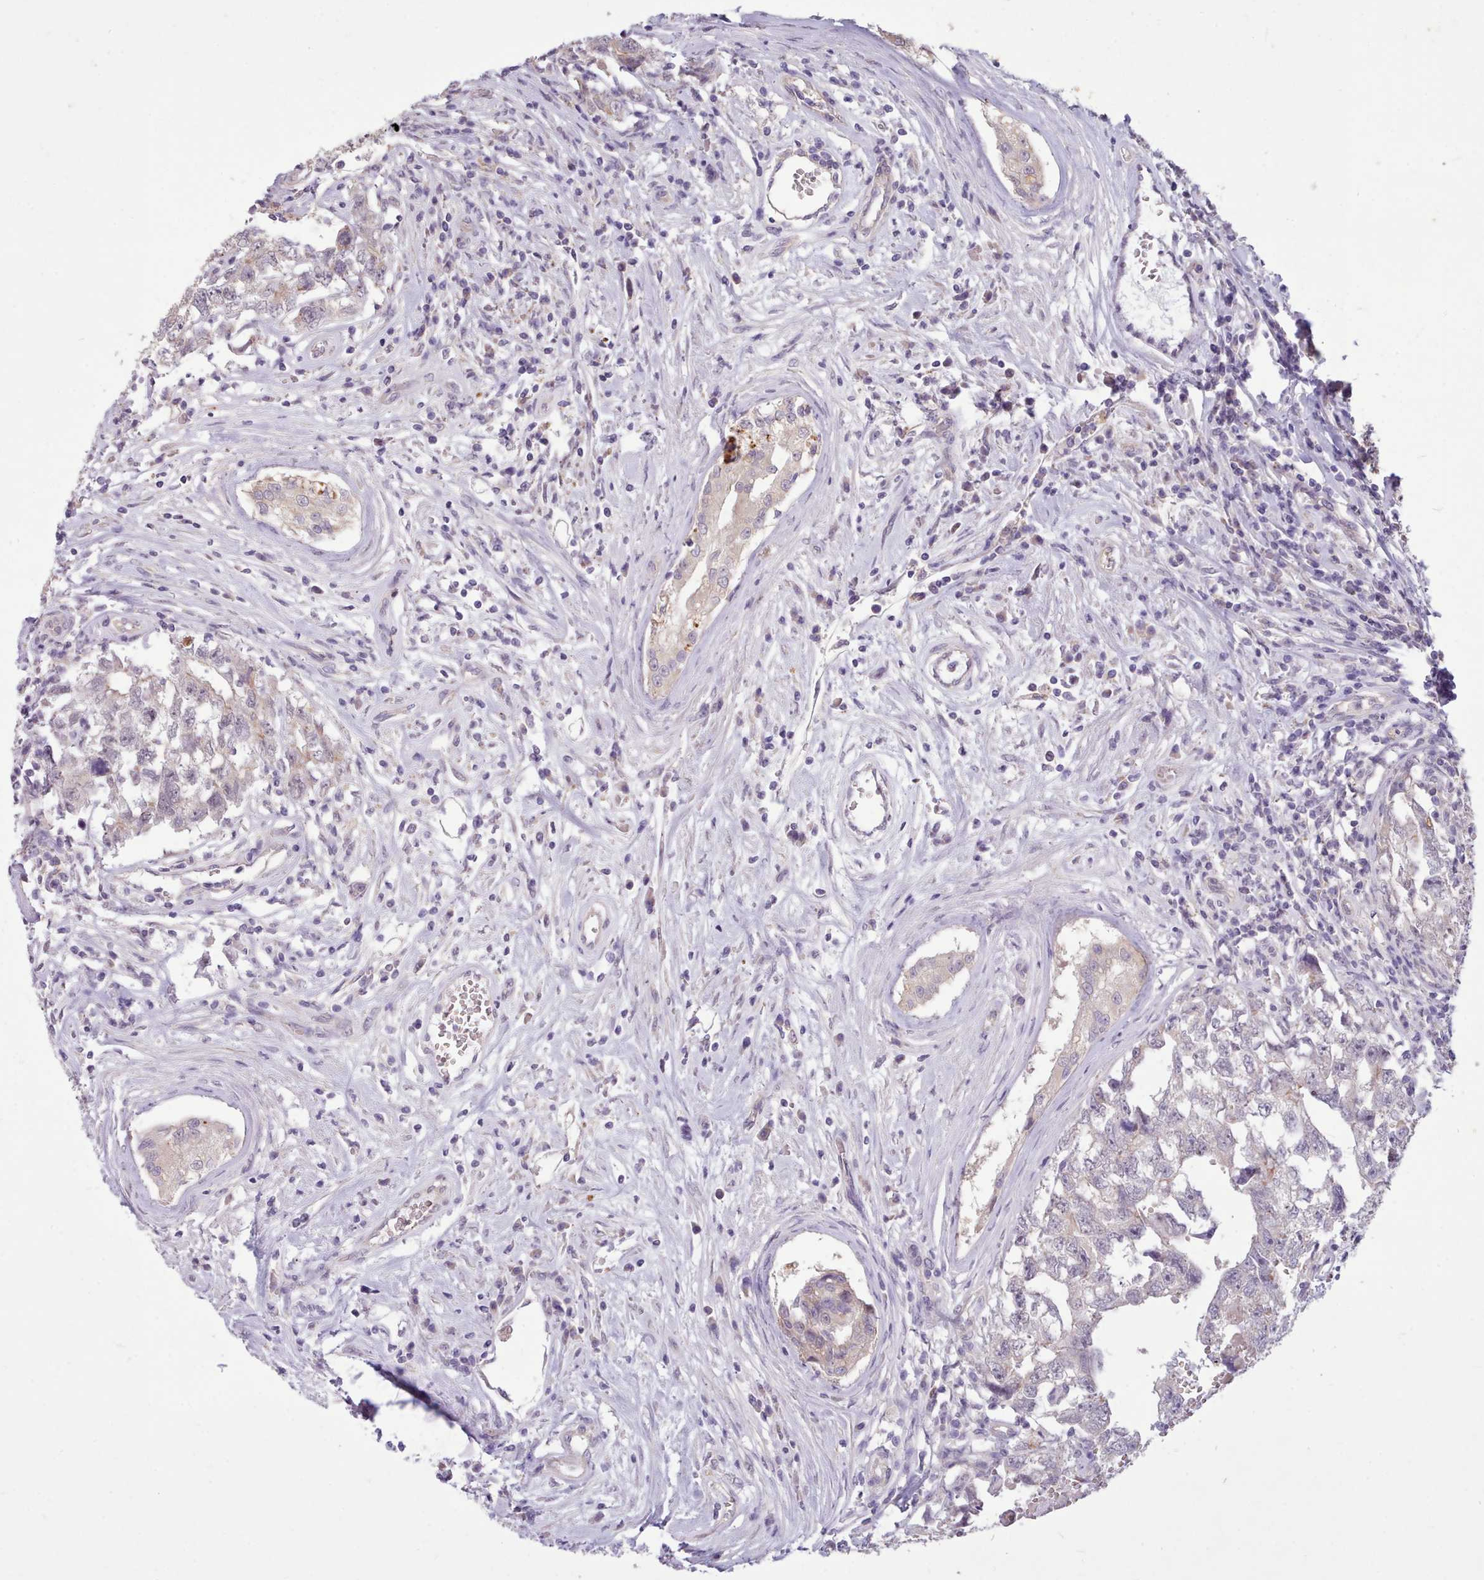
{"staining": {"intensity": "negative", "quantity": "none", "location": "none"}, "tissue": "testis cancer", "cell_type": "Tumor cells", "image_type": "cancer", "snomed": [{"axis": "morphology", "description": "Carcinoma, Embryonal, NOS"}, {"axis": "topography", "description": "Testis"}], "caption": "Photomicrograph shows no significant protein expression in tumor cells of testis embryonal carcinoma.", "gene": "ZNF607", "patient": {"sex": "male", "age": 22}}